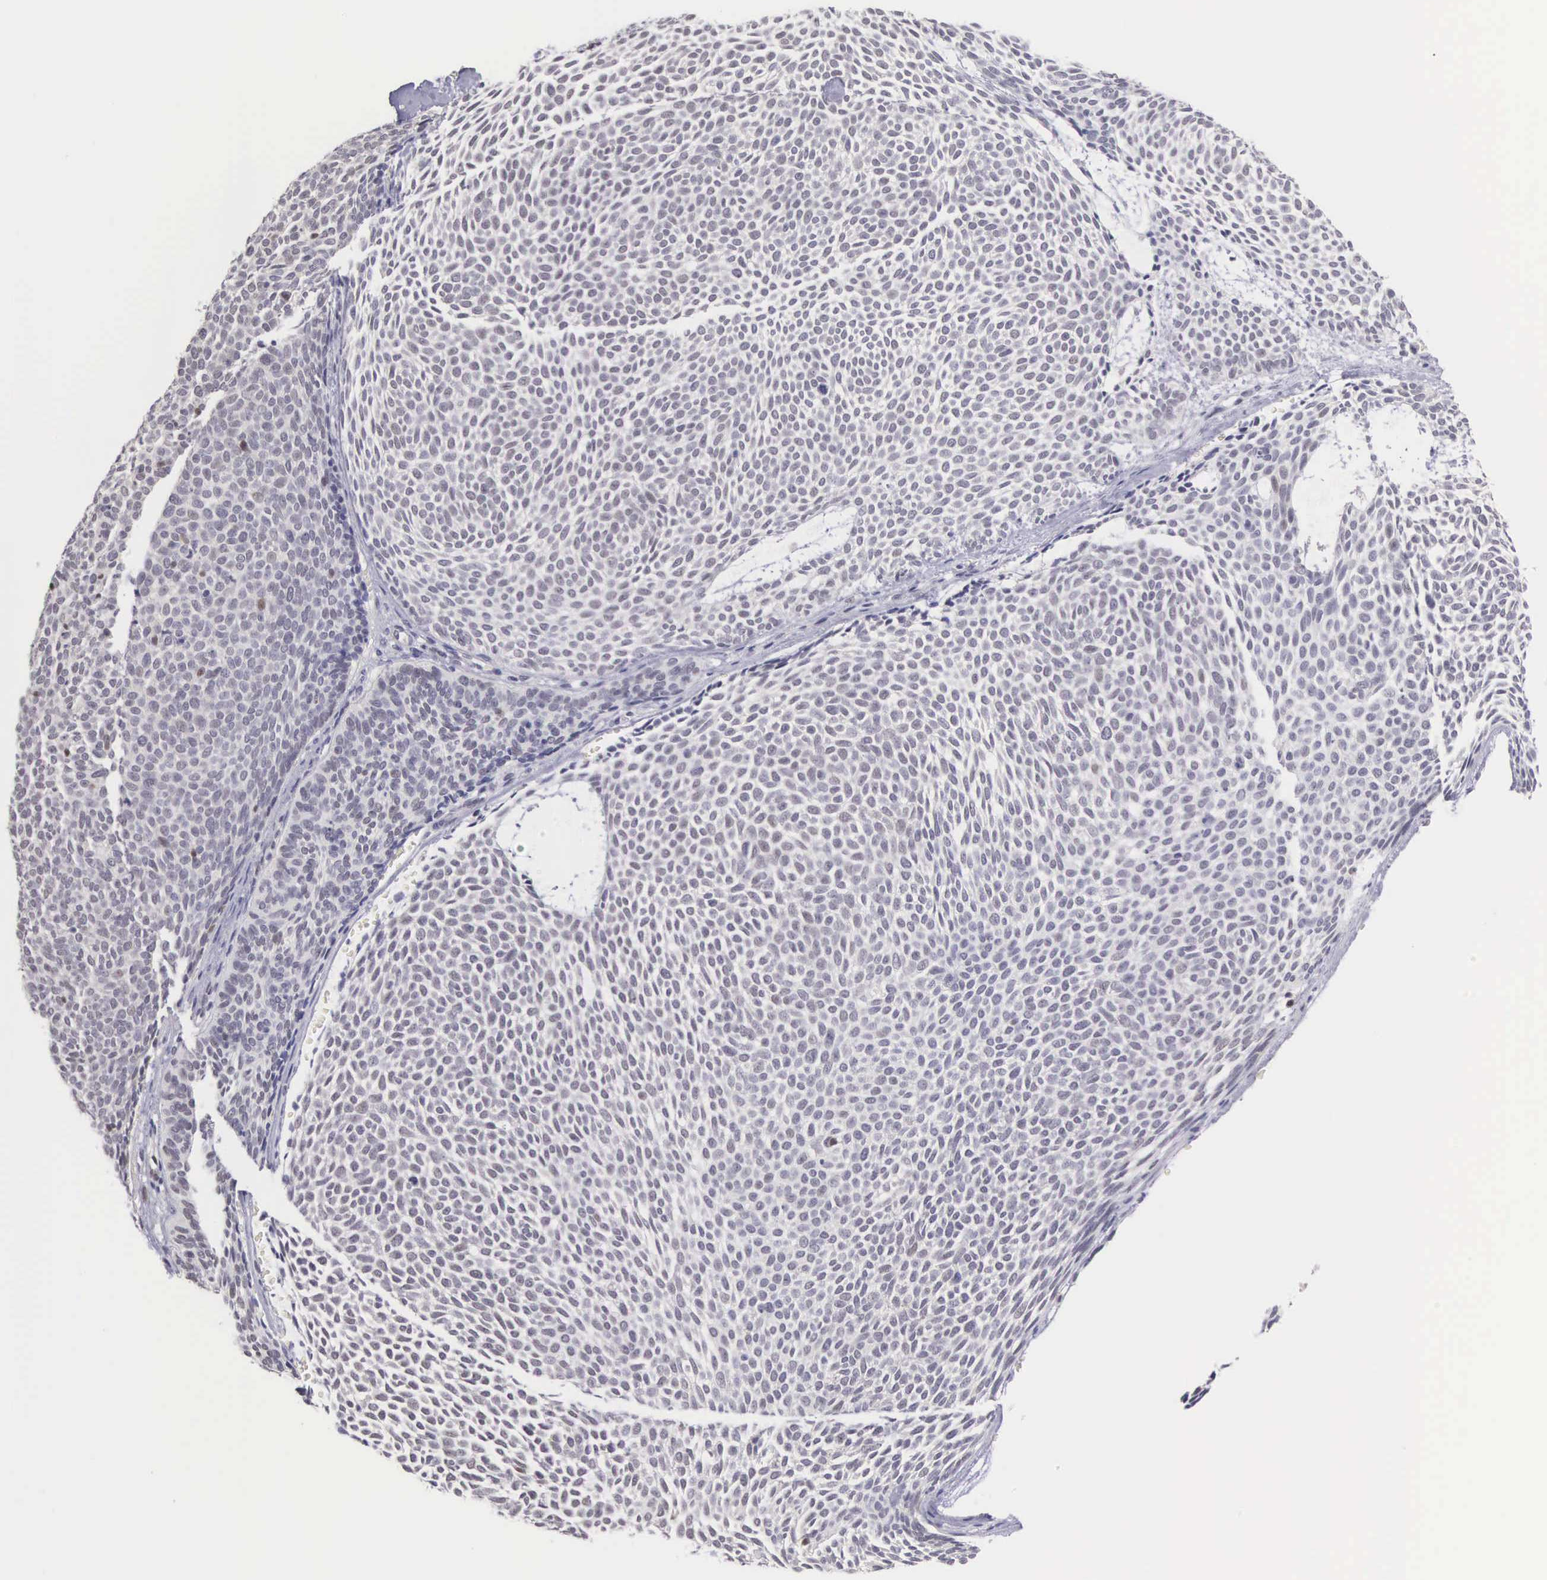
{"staining": {"intensity": "negative", "quantity": "none", "location": "none"}, "tissue": "skin cancer", "cell_type": "Tumor cells", "image_type": "cancer", "snomed": [{"axis": "morphology", "description": "Basal cell carcinoma"}, {"axis": "topography", "description": "Skin"}], "caption": "Histopathology image shows no significant protein positivity in tumor cells of basal cell carcinoma (skin).", "gene": "GRK3", "patient": {"sex": "male", "age": 84}}